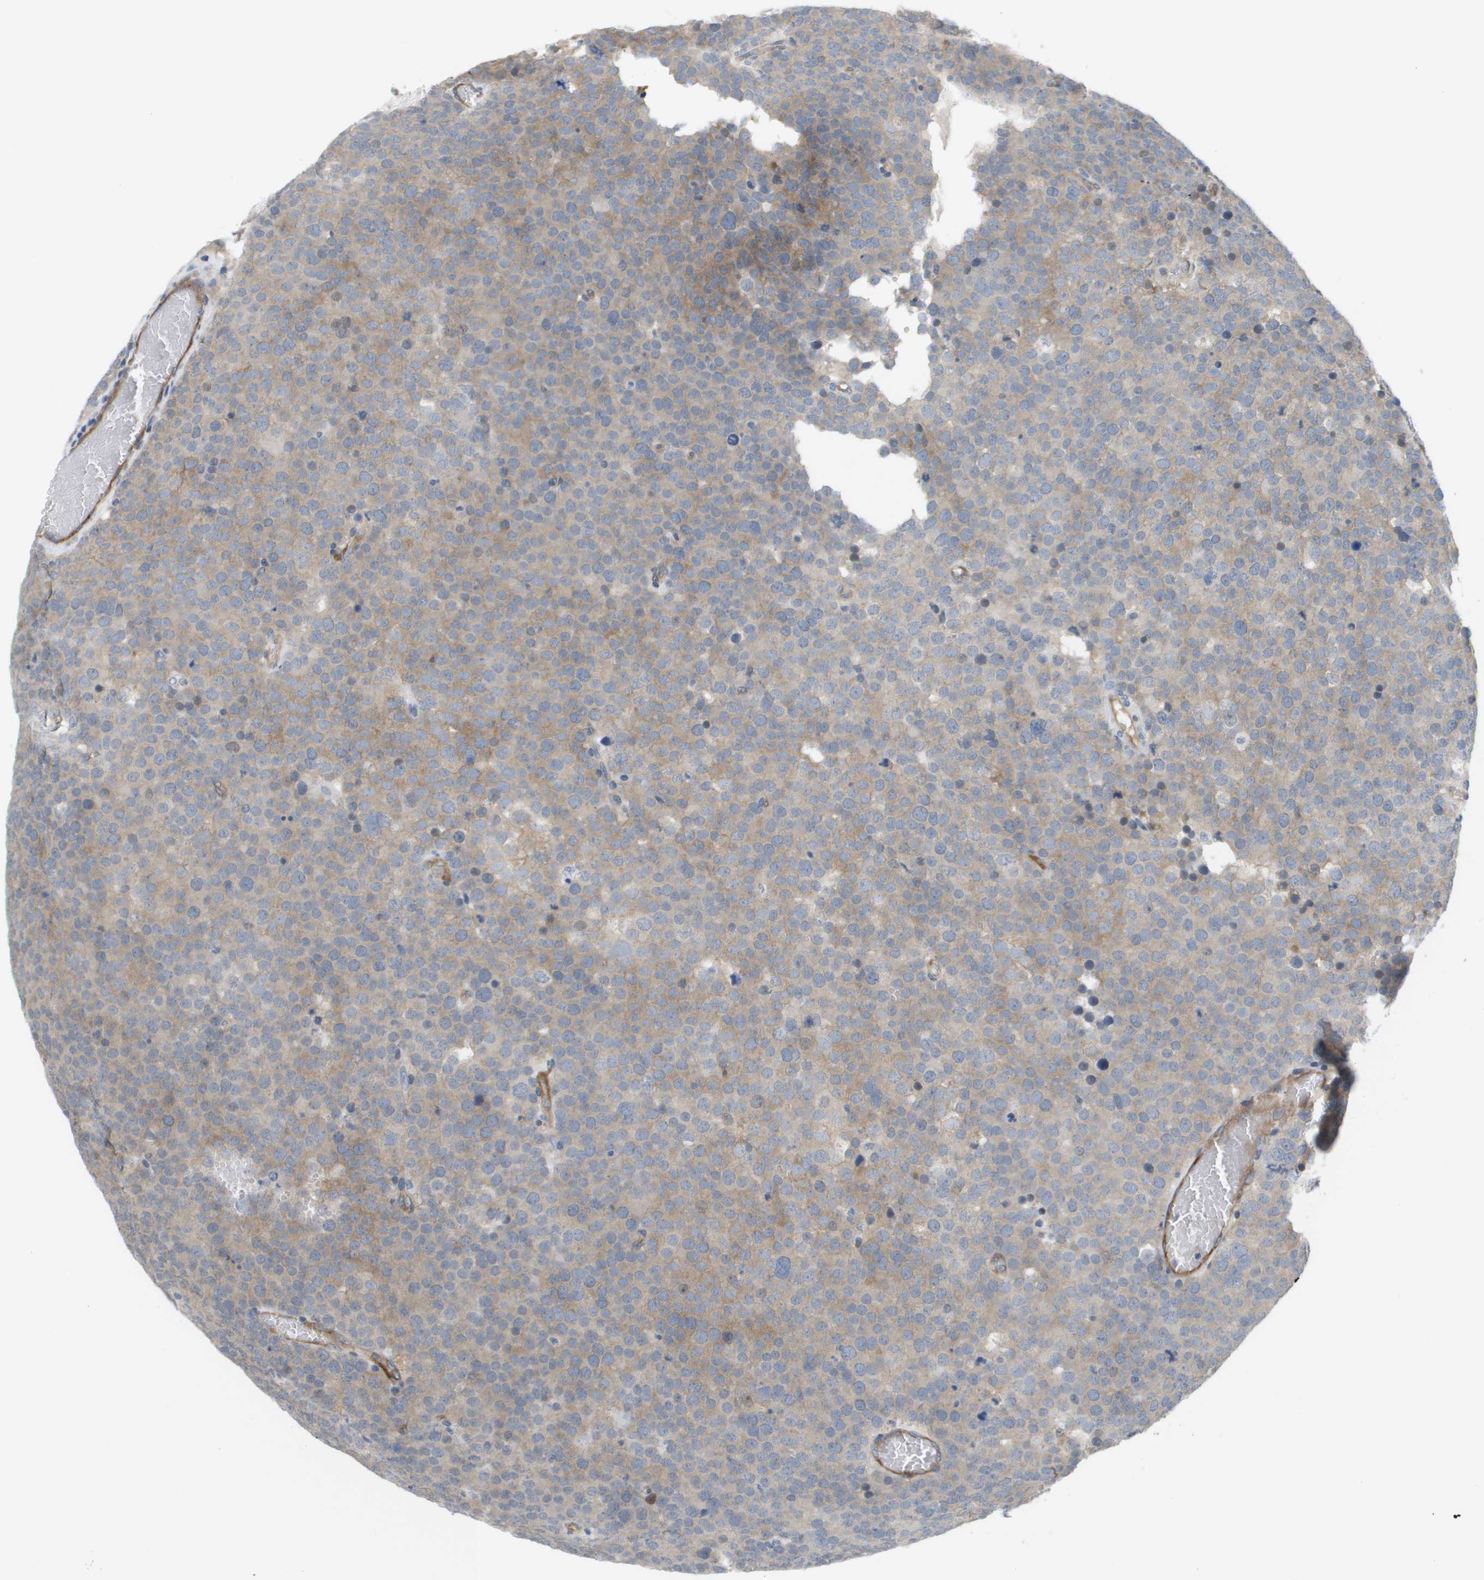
{"staining": {"intensity": "weak", "quantity": "25%-75%", "location": "cytoplasmic/membranous"}, "tissue": "testis cancer", "cell_type": "Tumor cells", "image_type": "cancer", "snomed": [{"axis": "morphology", "description": "Normal tissue, NOS"}, {"axis": "morphology", "description": "Seminoma, NOS"}, {"axis": "topography", "description": "Testis"}], "caption": "Protein staining by immunohistochemistry demonstrates weak cytoplasmic/membranous staining in approximately 25%-75% of tumor cells in testis seminoma.", "gene": "MARCHF8", "patient": {"sex": "male", "age": 71}}